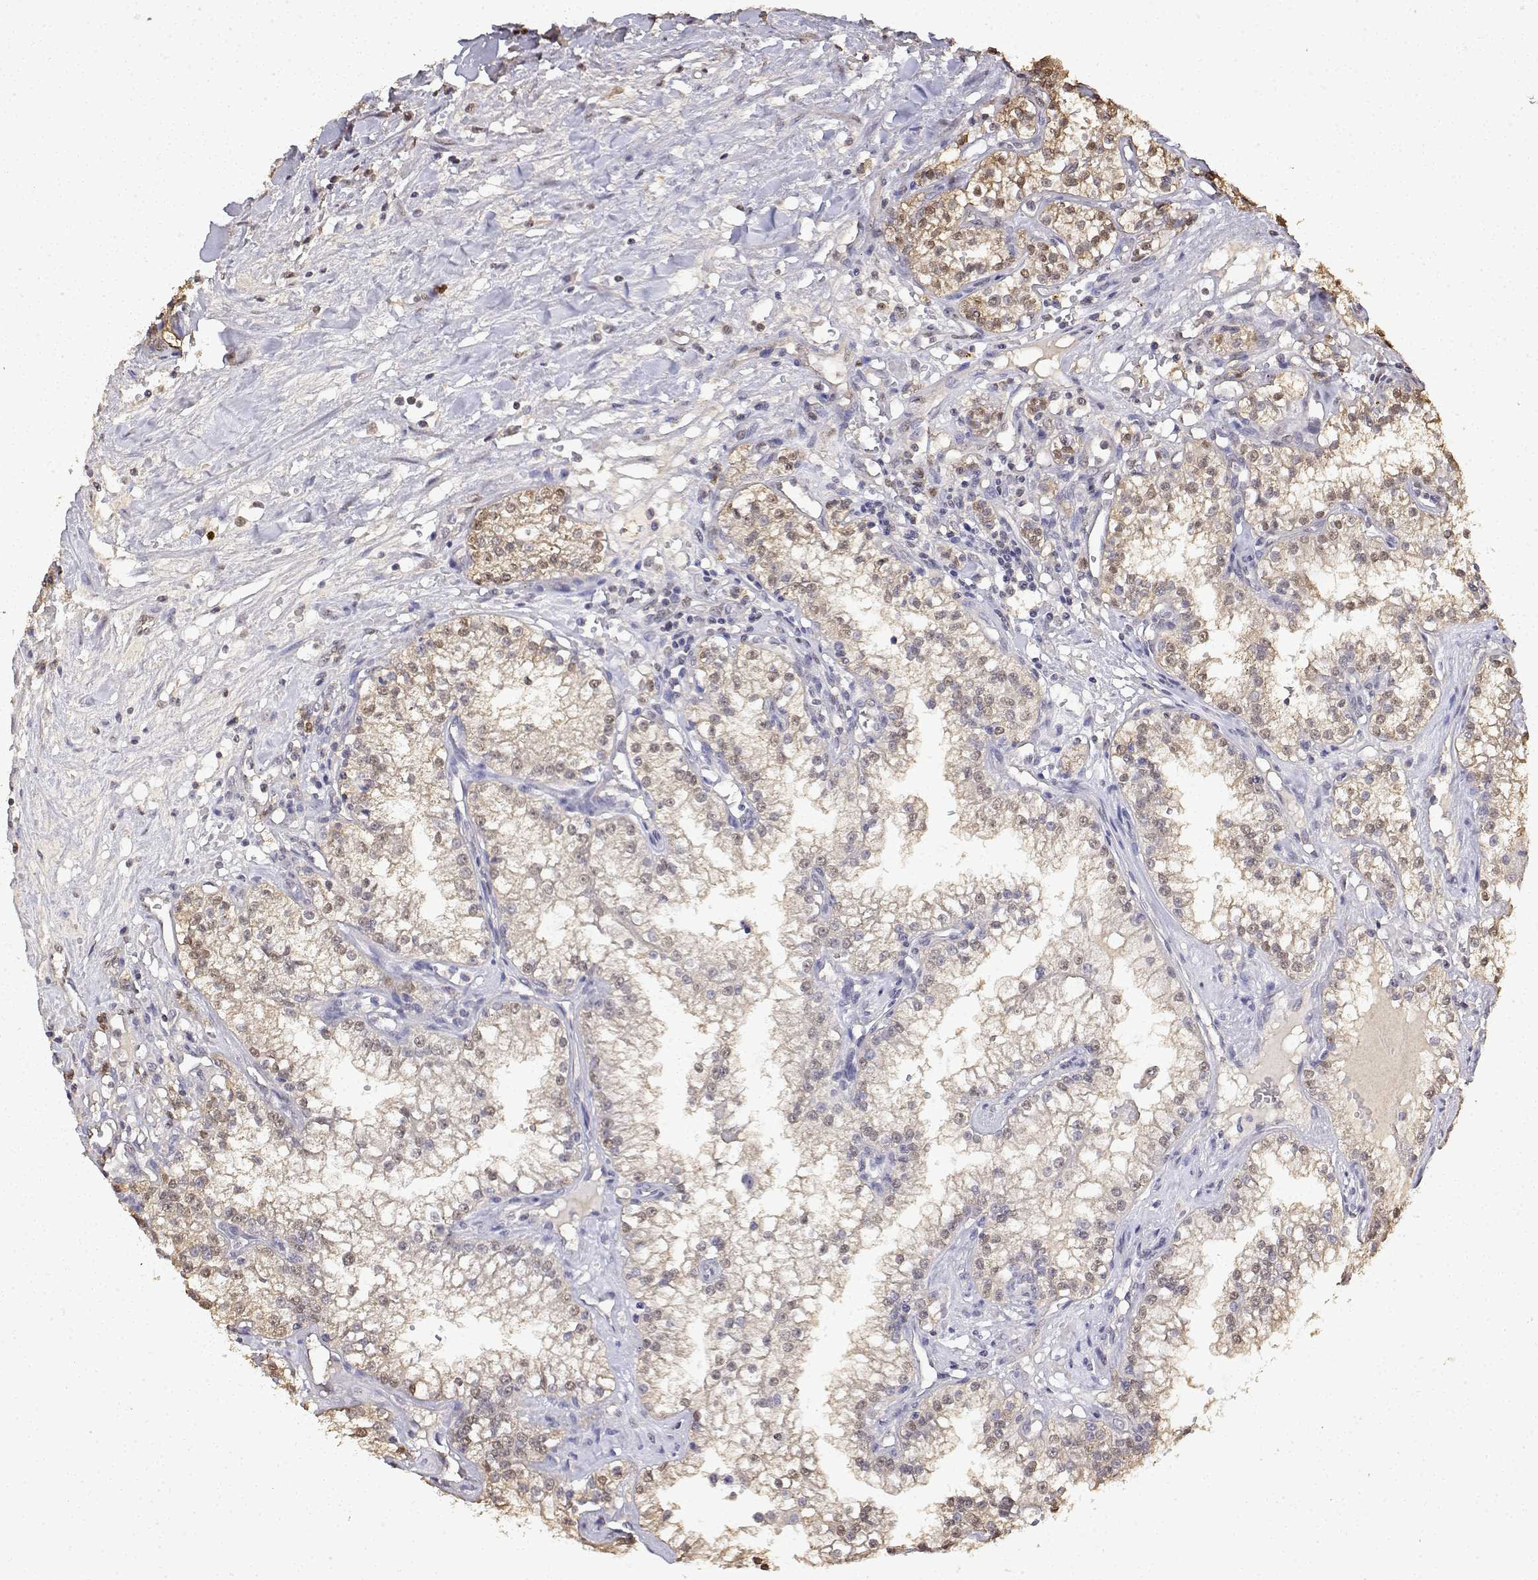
{"staining": {"intensity": "weak", "quantity": ">75%", "location": "nuclear"}, "tissue": "renal cancer", "cell_type": "Tumor cells", "image_type": "cancer", "snomed": [{"axis": "morphology", "description": "Adenocarcinoma, NOS"}, {"axis": "topography", "description": "Kidney"}], "caption": "This micrograph reveals IHC staining of renal cancer (adenocarcinoma), with low weak nuclear staining in approximately >75% of tumor cells.", "gene": "TPI1", "patient": {"sex": "male", "age": 36}}